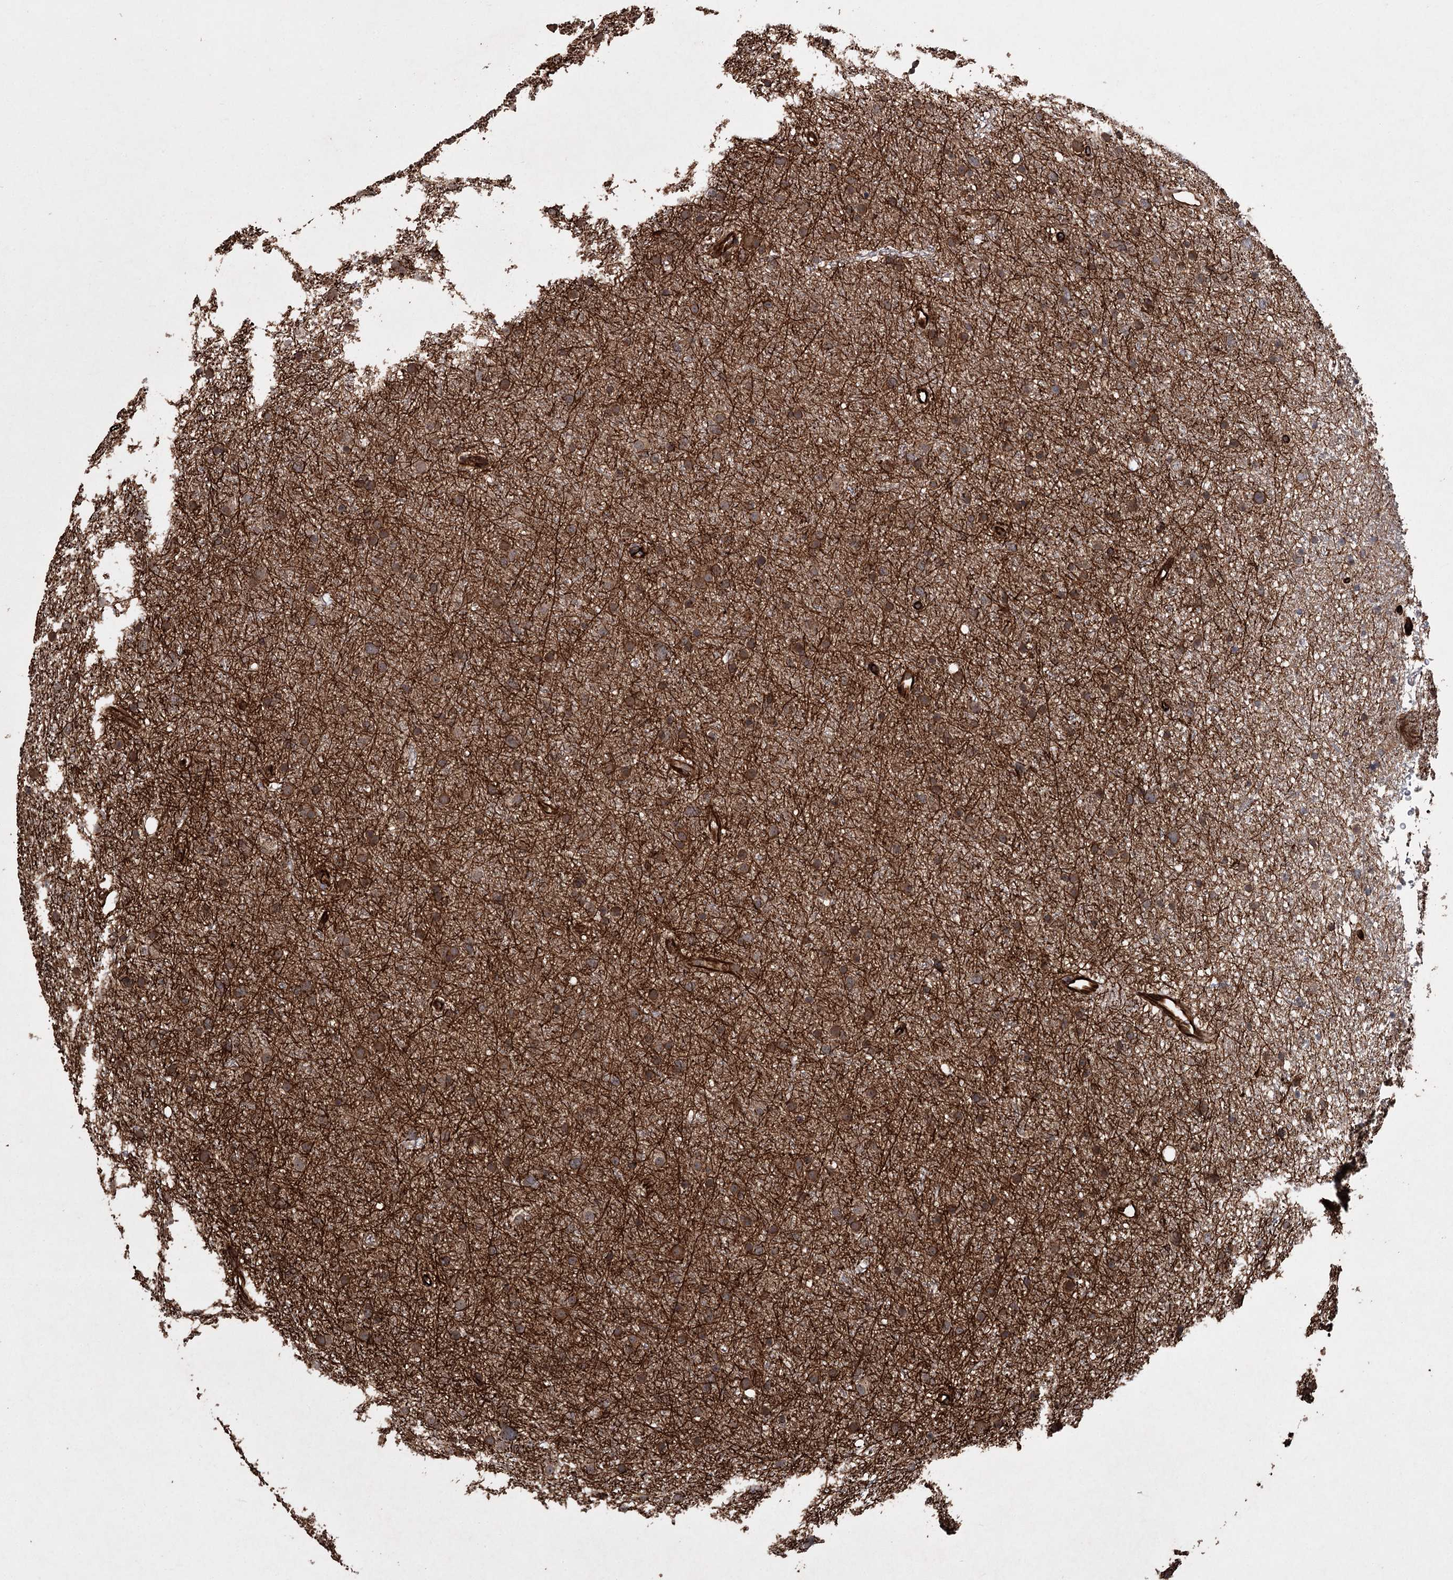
{"staining": {"intensity": "moderate", "quantity": ">75%", "location": "cytoplasmic/membranous"}, "tissue": "glioma", "cell_type": "Tumor cells", "image_type": "cancer", "snomed": [{"axis": "morphology", "description": "Glioma, malignant, Low grade"}, {"axis": "topography", "description": "Cerebral cortex"}], "caption": "Immunohistochemical staining of low-grade glioma (malignant) reveals medium levels of moderate cytoplasmic/membranous protein staining in approximately >75% of tumor cells.", "gene": "RPAP3", "patient": {"sex": "female", "age": 39}}